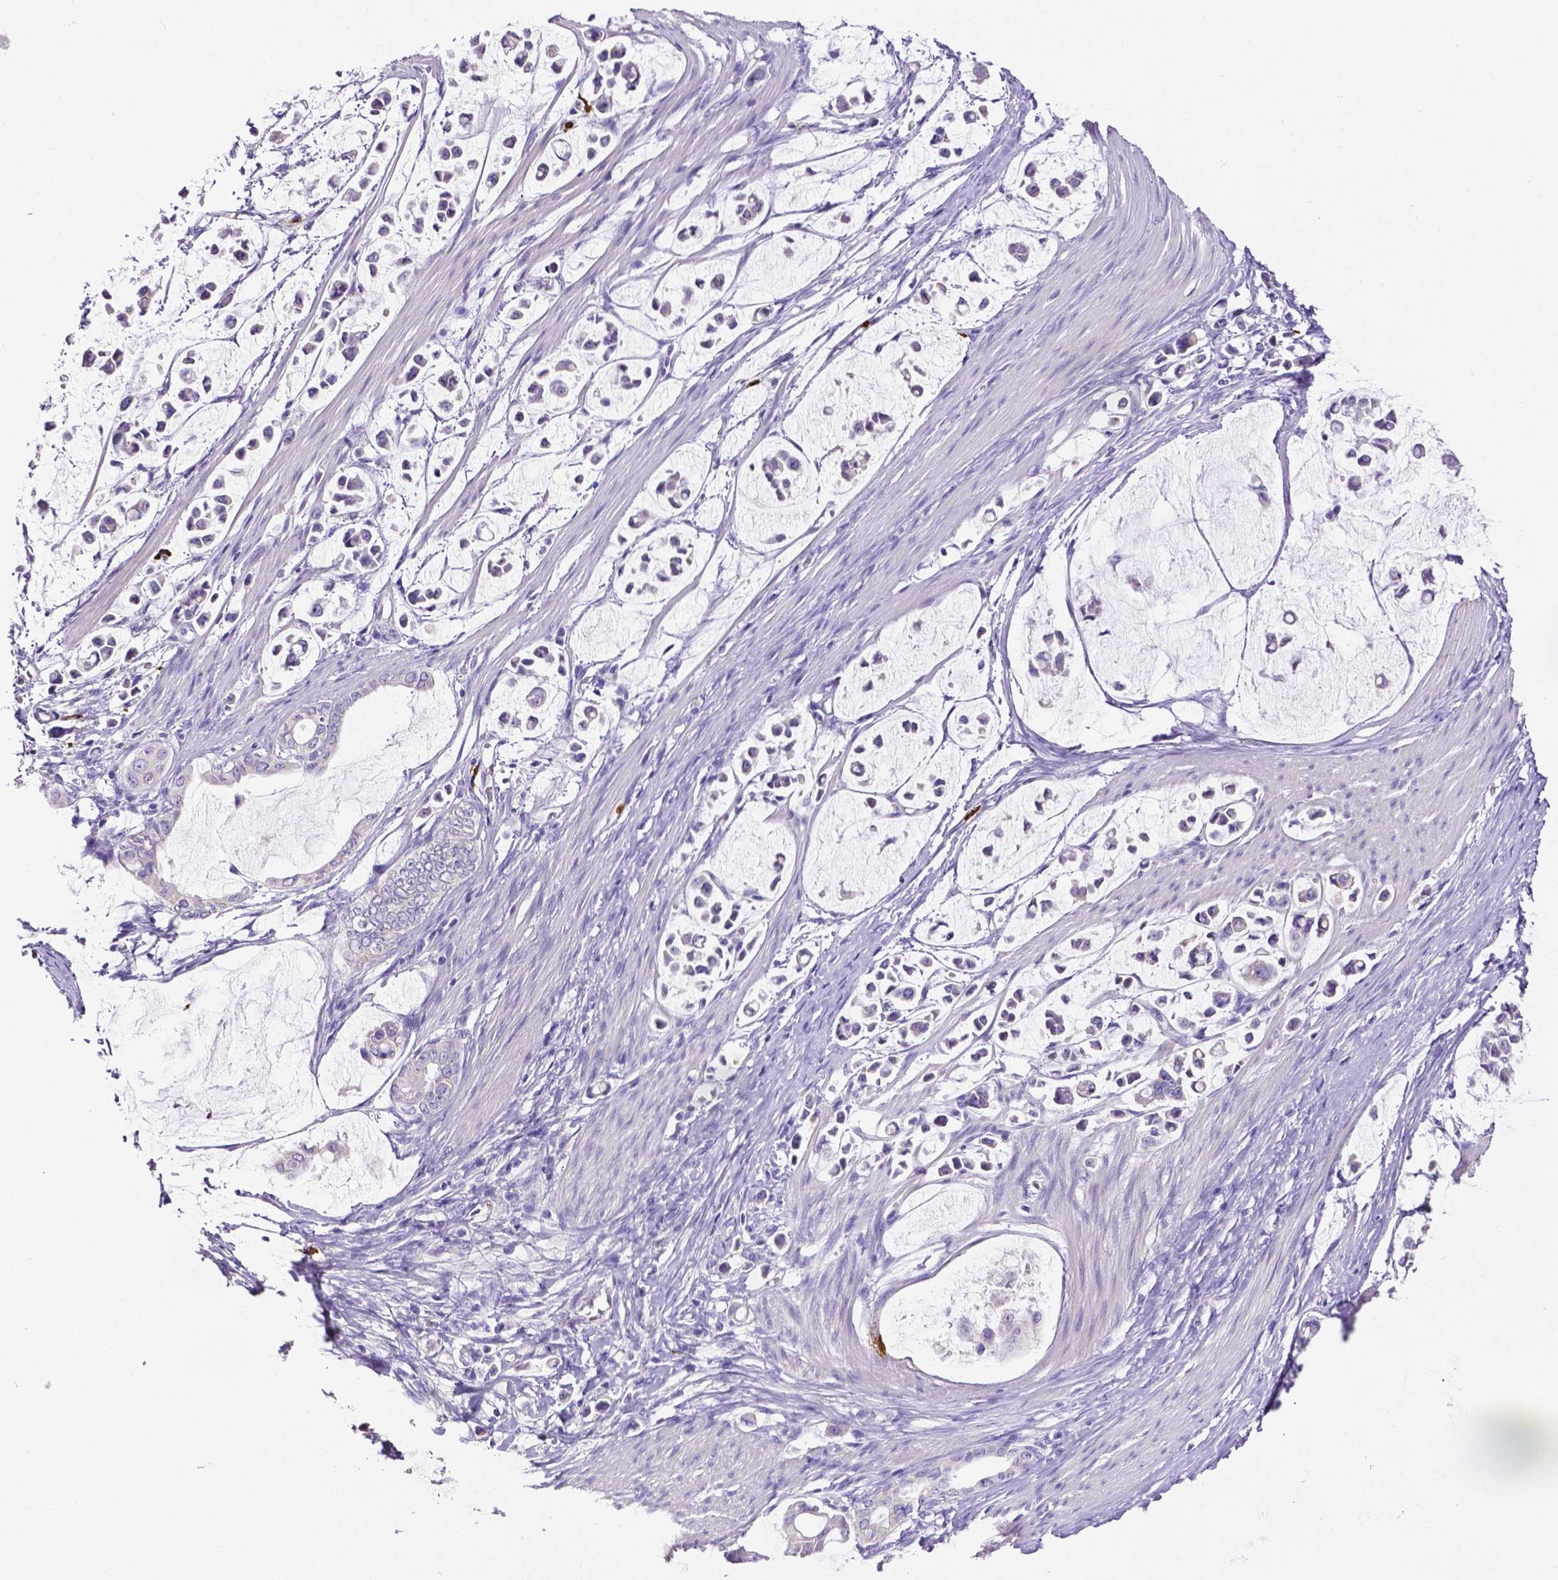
{"staining": {"intensity": "negative", "quantity": "none", "location": "none"}, "tissue": "stomach cancer", "cell_type": "Tumor cells", "image_type": "cancer", "snomed": [{"axis": "morphology", "description": "Adenocarcinoma, NOS"}, {"axis": "topography", "description": "Stomach"}], "caption": "An image of stomach adenocarcinoma stained for a protein displays no brown staining in tumor cells.", "gene": "MMP9", "patient": {"sex": "male", "age": 82}}